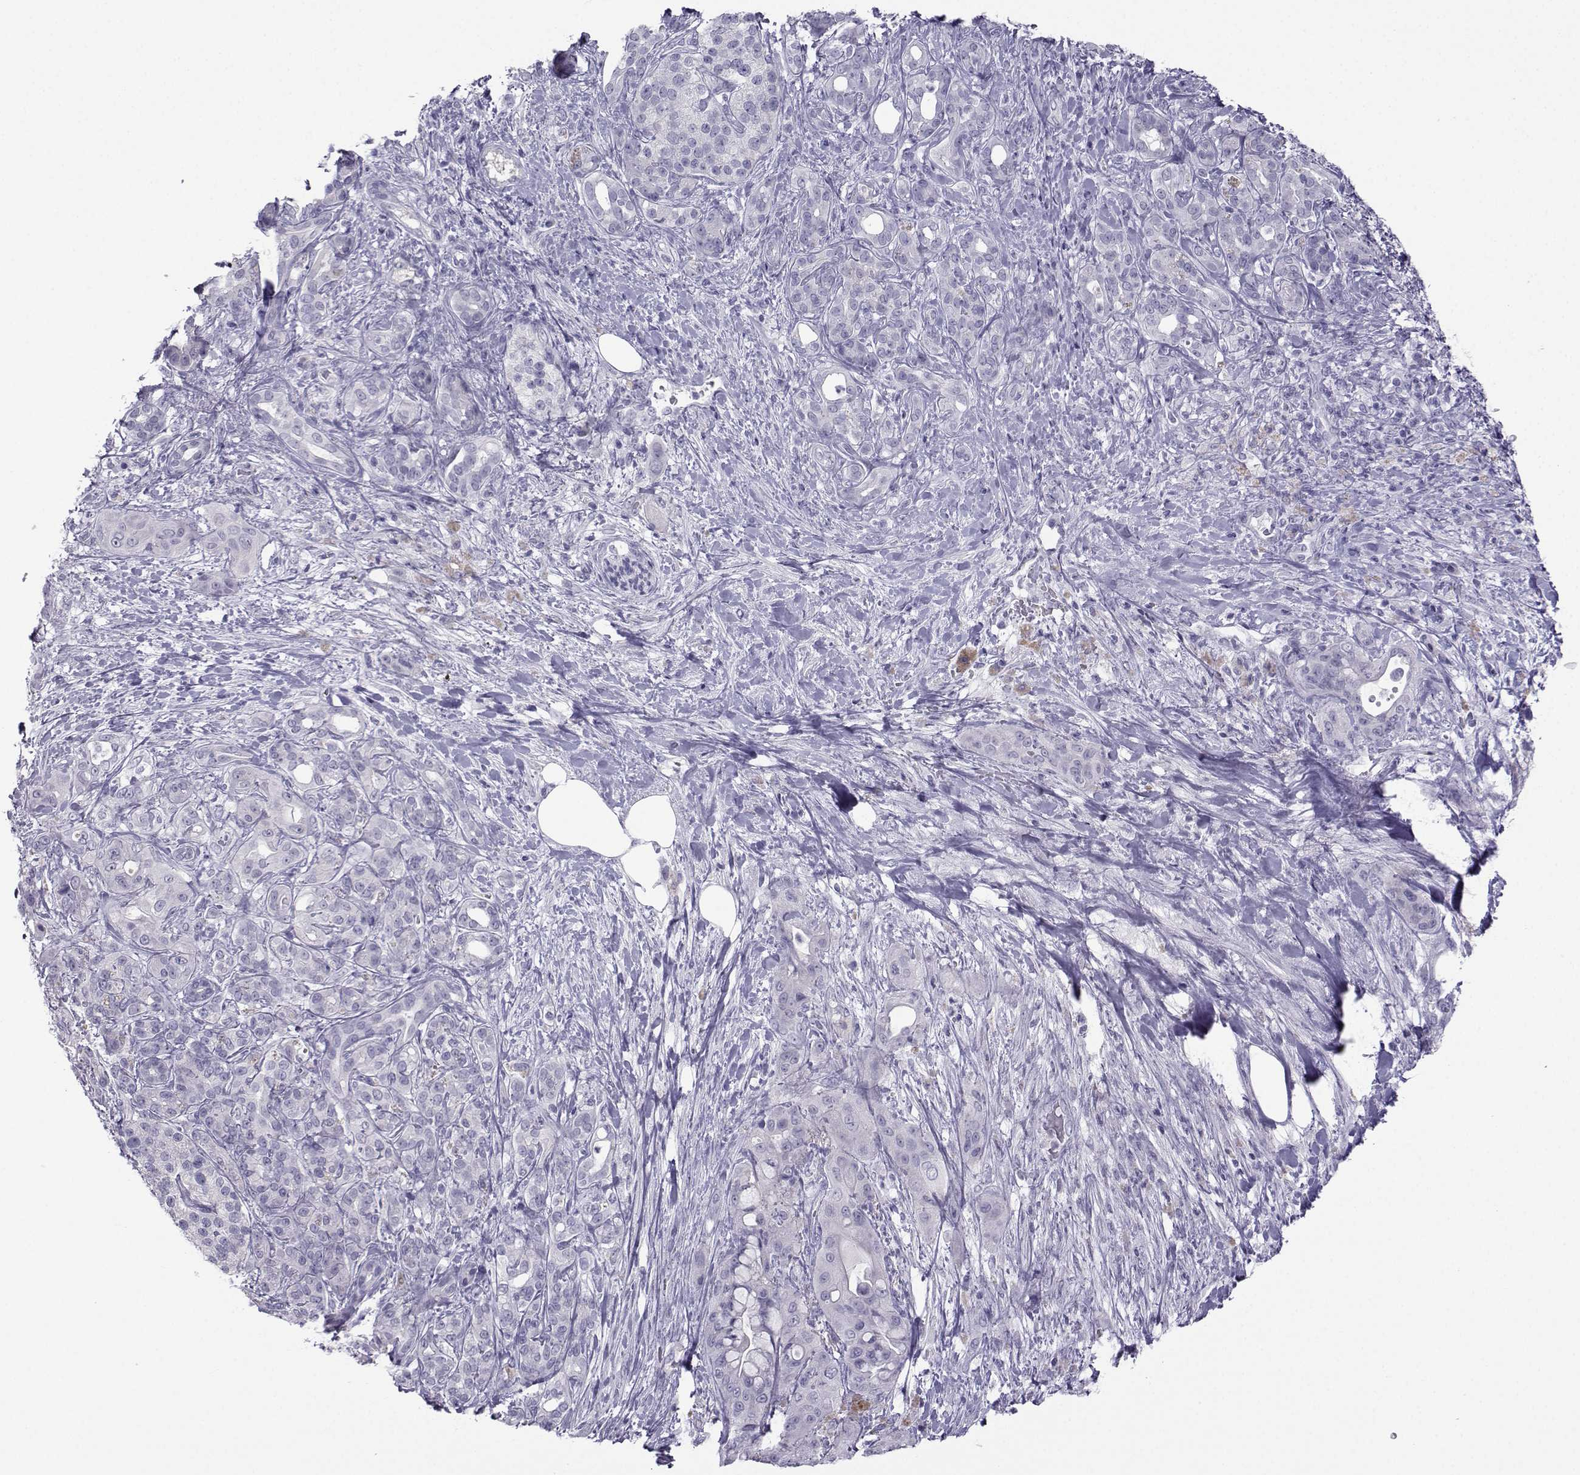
{"staining": {"intensity": "negative", "quantity": "none", "location": "none"}, "tissue": "pancreatic cancer", "cell_type": "Tumor cells", "image_type": "cancer", "snomed": [{"axis": "morphology", "description": "Adenocarcinoma, NOS"}, {"axis": "topography", "description": "Pancreas"}], "caption": "Adenocarcinoma (pancreatic) stained for a protein using immunohistochemistry (IHC) shows no staining tumor cells.", "gene": "ARMC2", "patient": {"sex": "male", "age": 71}}